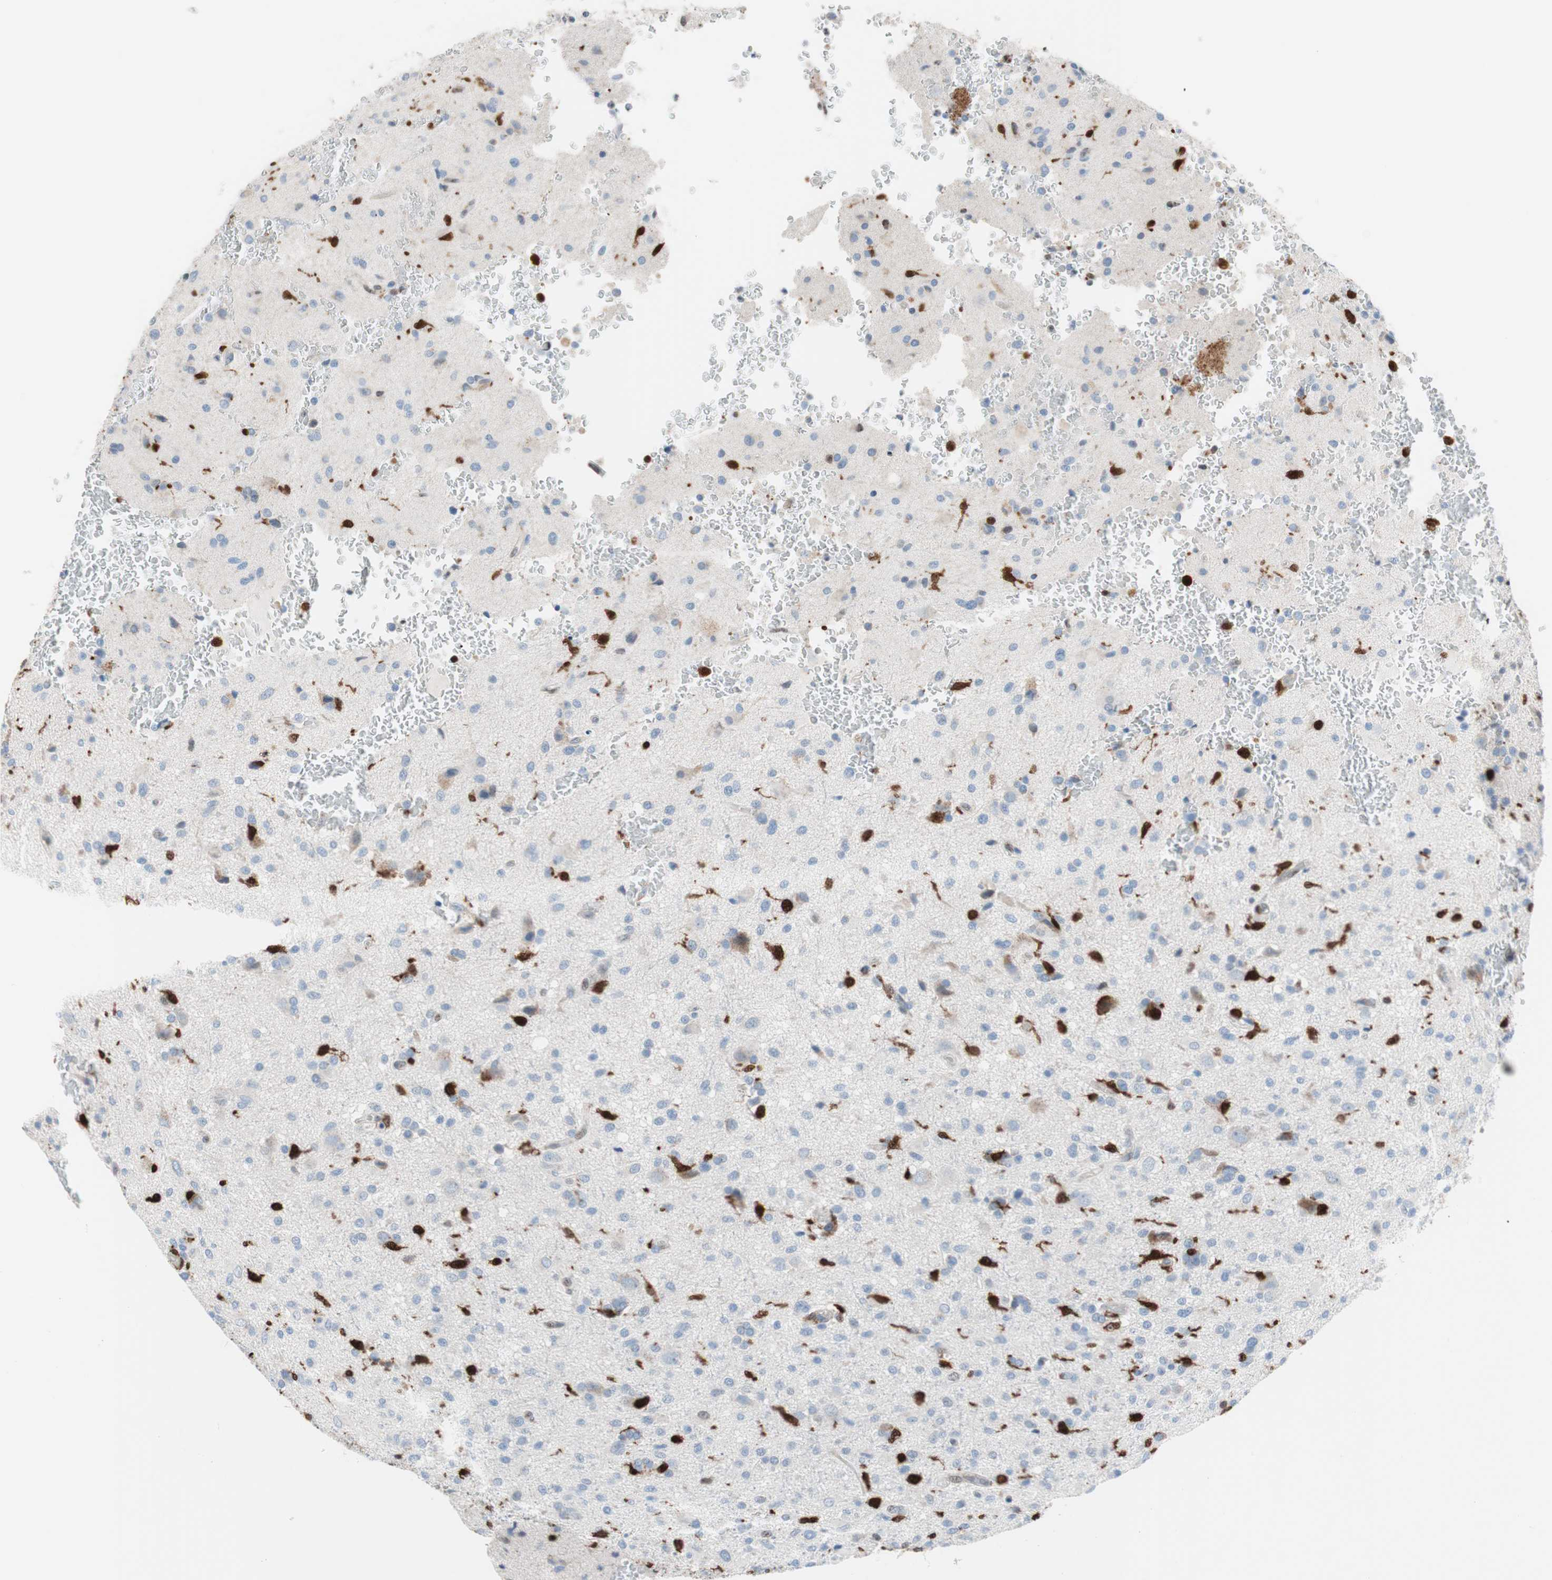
{"staining": {"intensity": "negative", "quantity": "none", "location": "none"}, "tissue": "glioma", "cell_type": "Tumor cells", "image_type": "cancer", "snomed": [{"axis": "morphology", "description": "Glioma, malignant, High grade"}, {"axis": "topography", "description": "Brain"}], "caption": "A histopathology image of human malignant glioma (high-grade) is negative for staining in tumor cells.", "gene": "RGS10", "patient": {"sex": "male", "age": 71}}